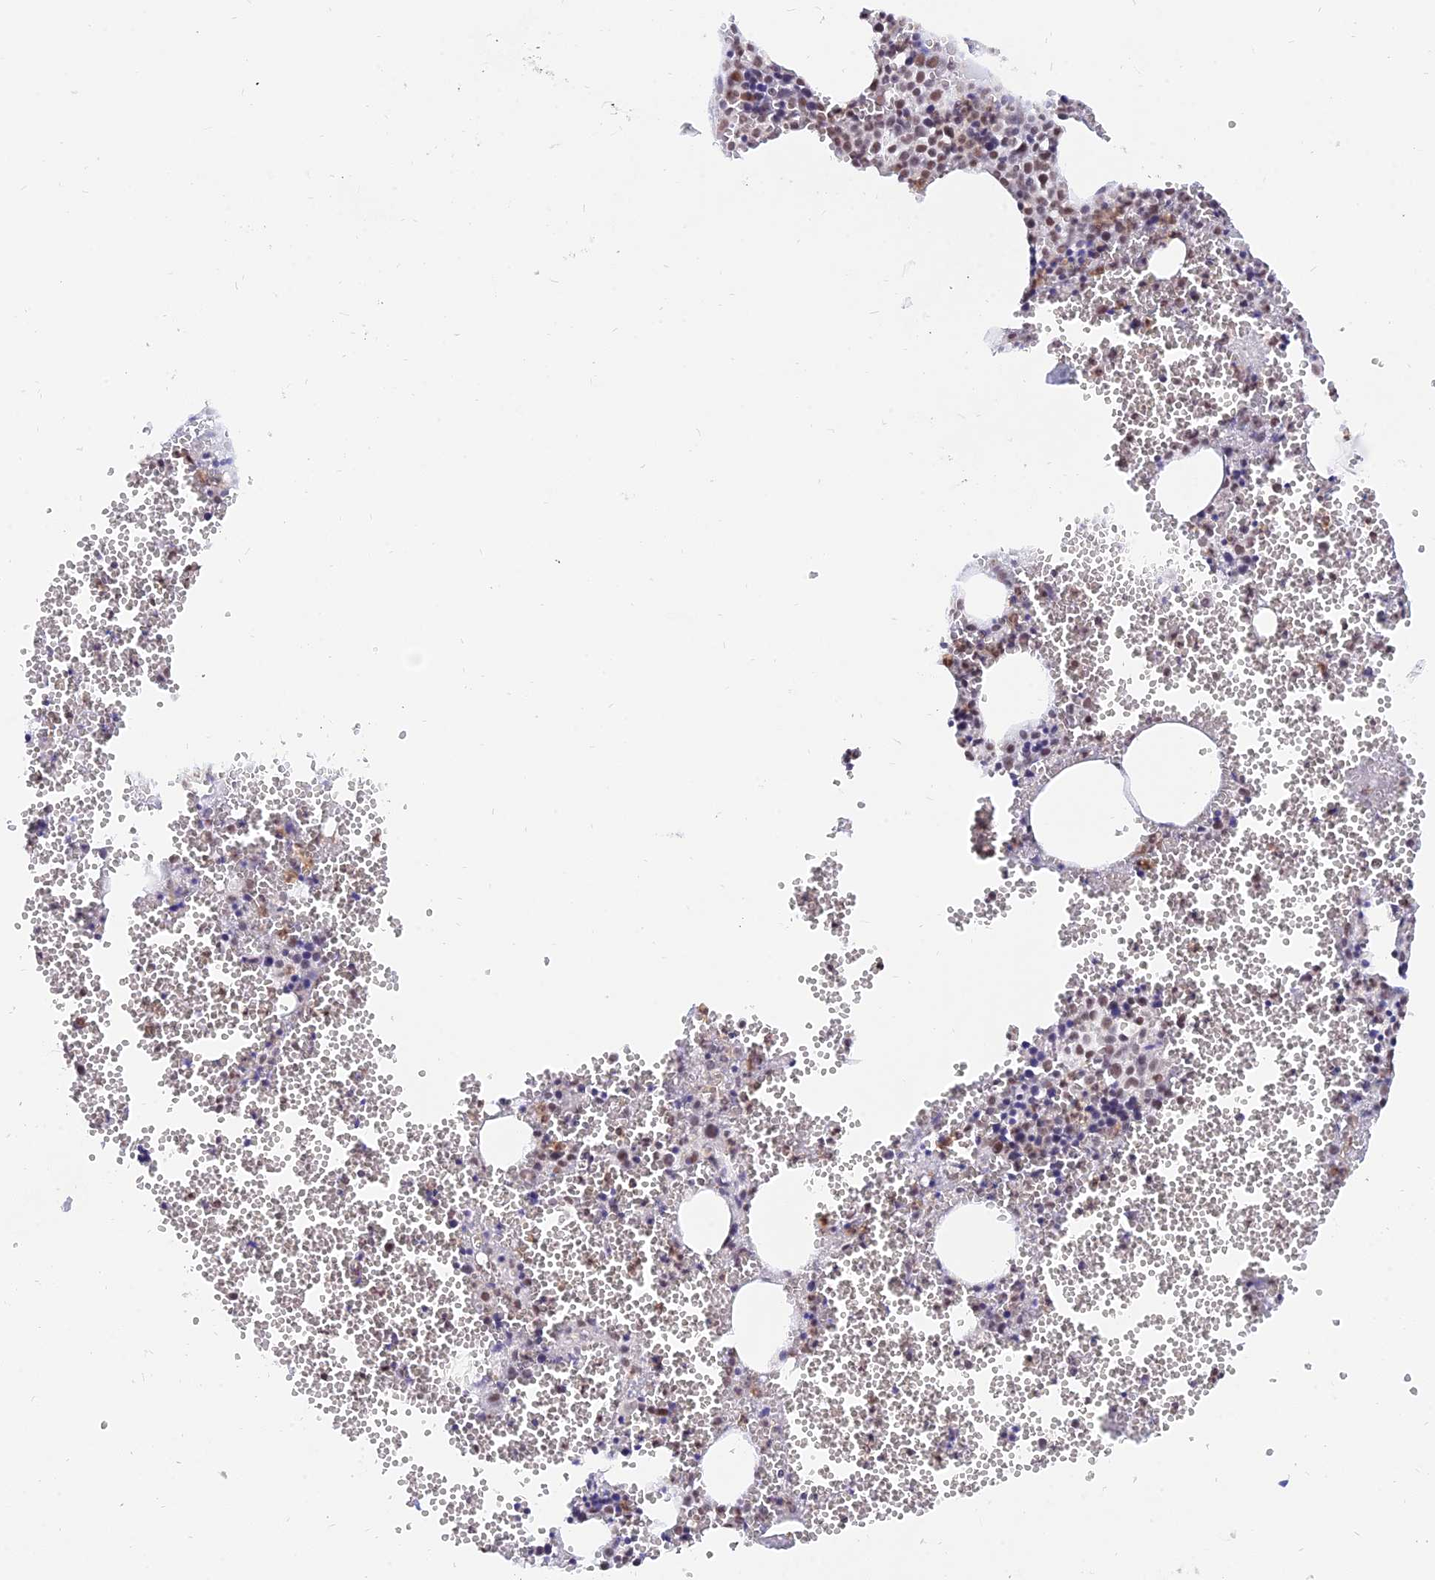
{"staining": {"intensity": "moderate", "quantity": "25%-75%", "location": "nuclear"}, "tissue": "bone marrow", "cell_type": "Hematopoietic cells", "image_type": "normal", "snomed": [{"axis": "morphology", "description": "Normal tissue, NOS"}, {"axis": "topography", "description": "Bone marrow"}], "caption": "Protein expression by immunohistochemistry shows moderate nuclear positivity in approximately 25%-75% of hematopoietic cells in normal bone marrow. Immunohistochemistry (ihc) stains the protein of interest in brown and the nuclei are stained blue.", "gene": "DPY30", "patient": {"sex": "female", "age": 77}}